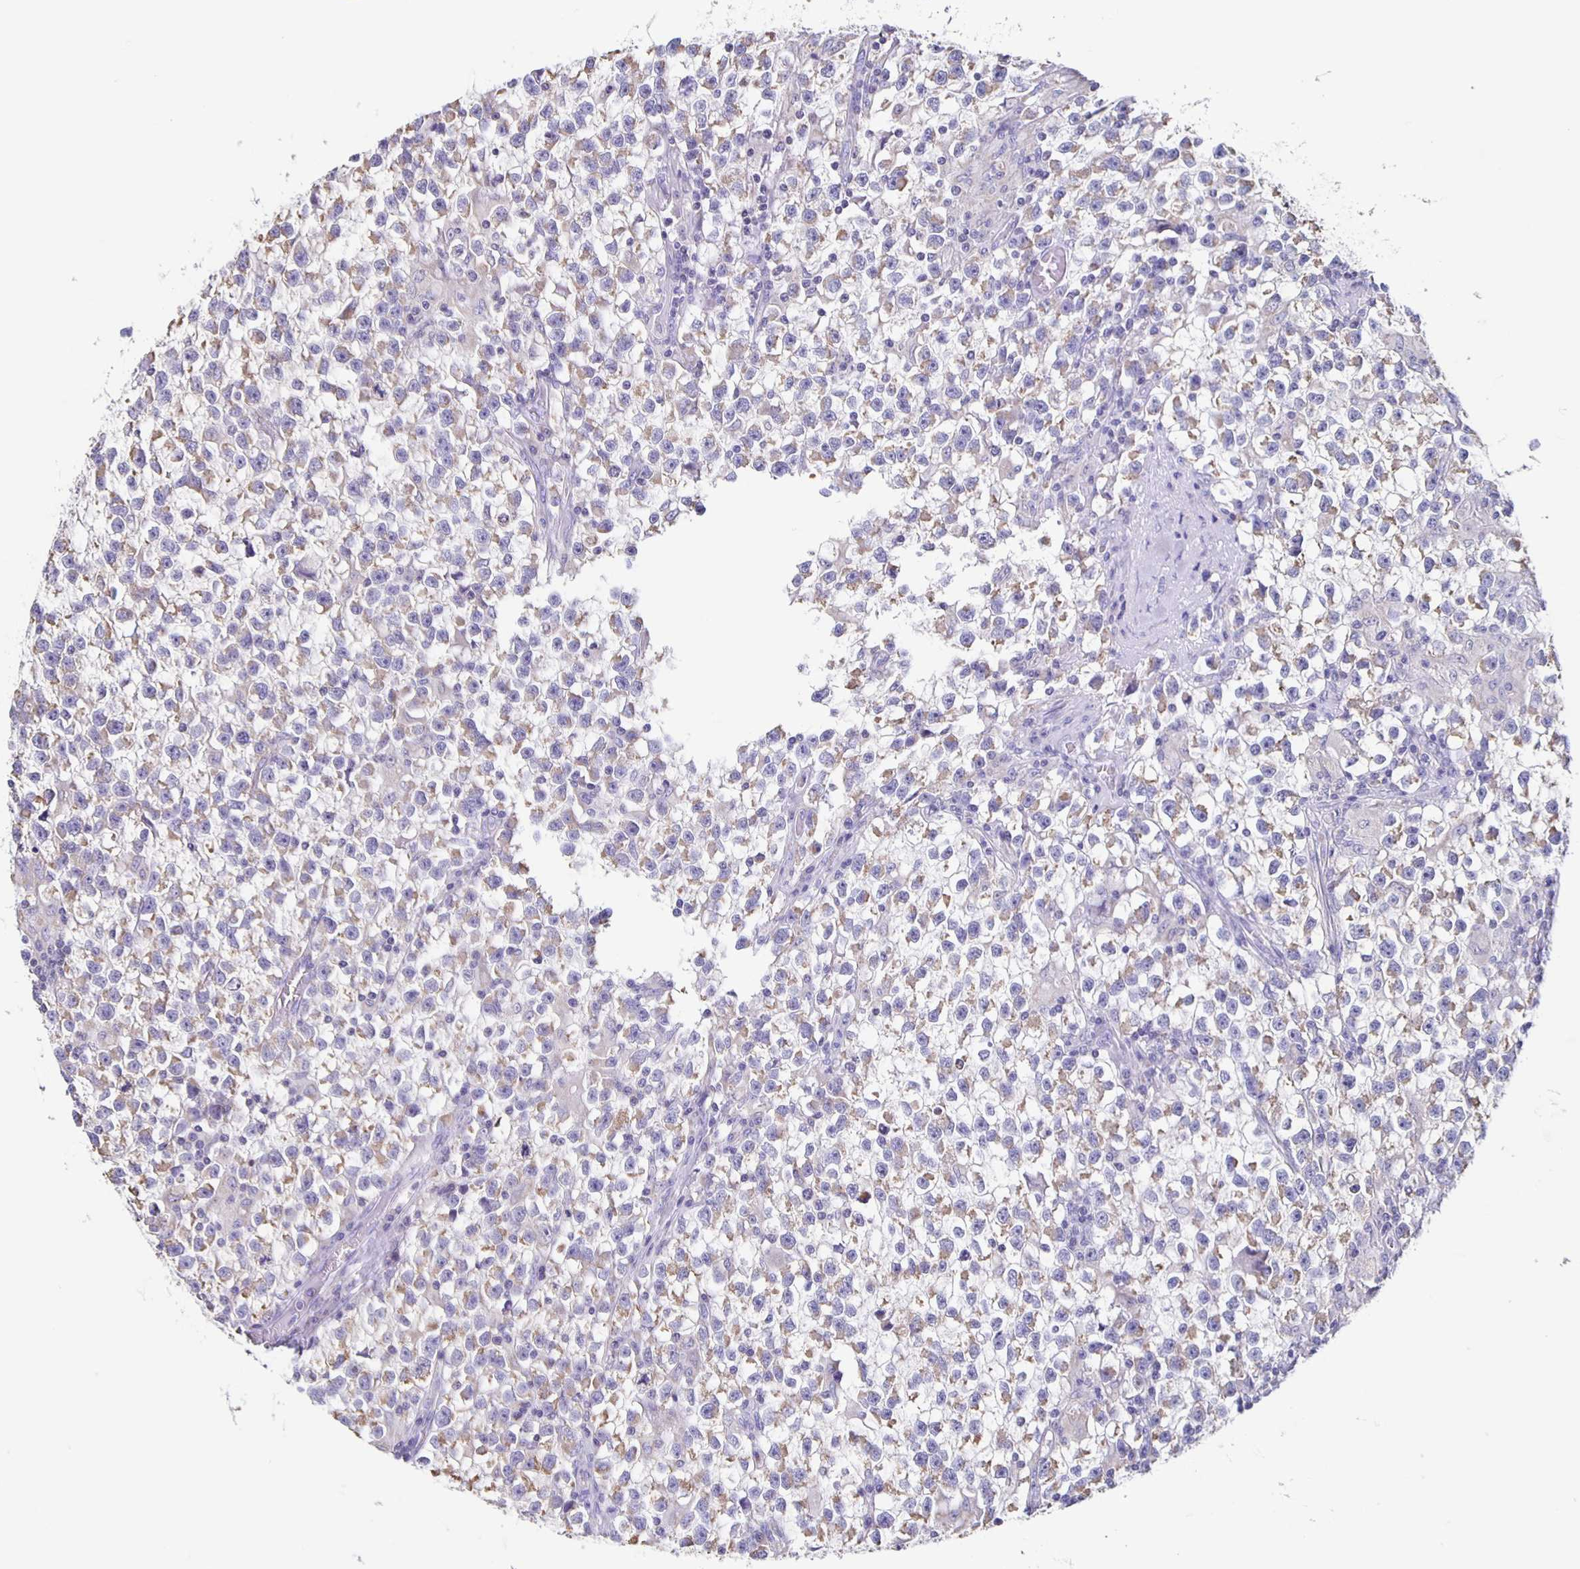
{"staining": {"intensity": "moderate", "quantity": "25%-75%", "location": "cytoplasmic/membranous"}, "tissue": "testis cancer", "cell_type": "Tumor cells", "image_type": "cancer", "snomed": [{"axis": "morphology", "description": "Seminoma, NOS"}, {"axis": "topography", "description": "Testis"}], "caption": "This histopathology image demonstrates immunohistochemistry (IHC) staining of seminoma (testis), with medium moderate cytoplasmic/membranous expression in approximately 25%-75% of tumor cells.", "gene": "TPPP", "patient": {"sex": "male", "age": 31}}